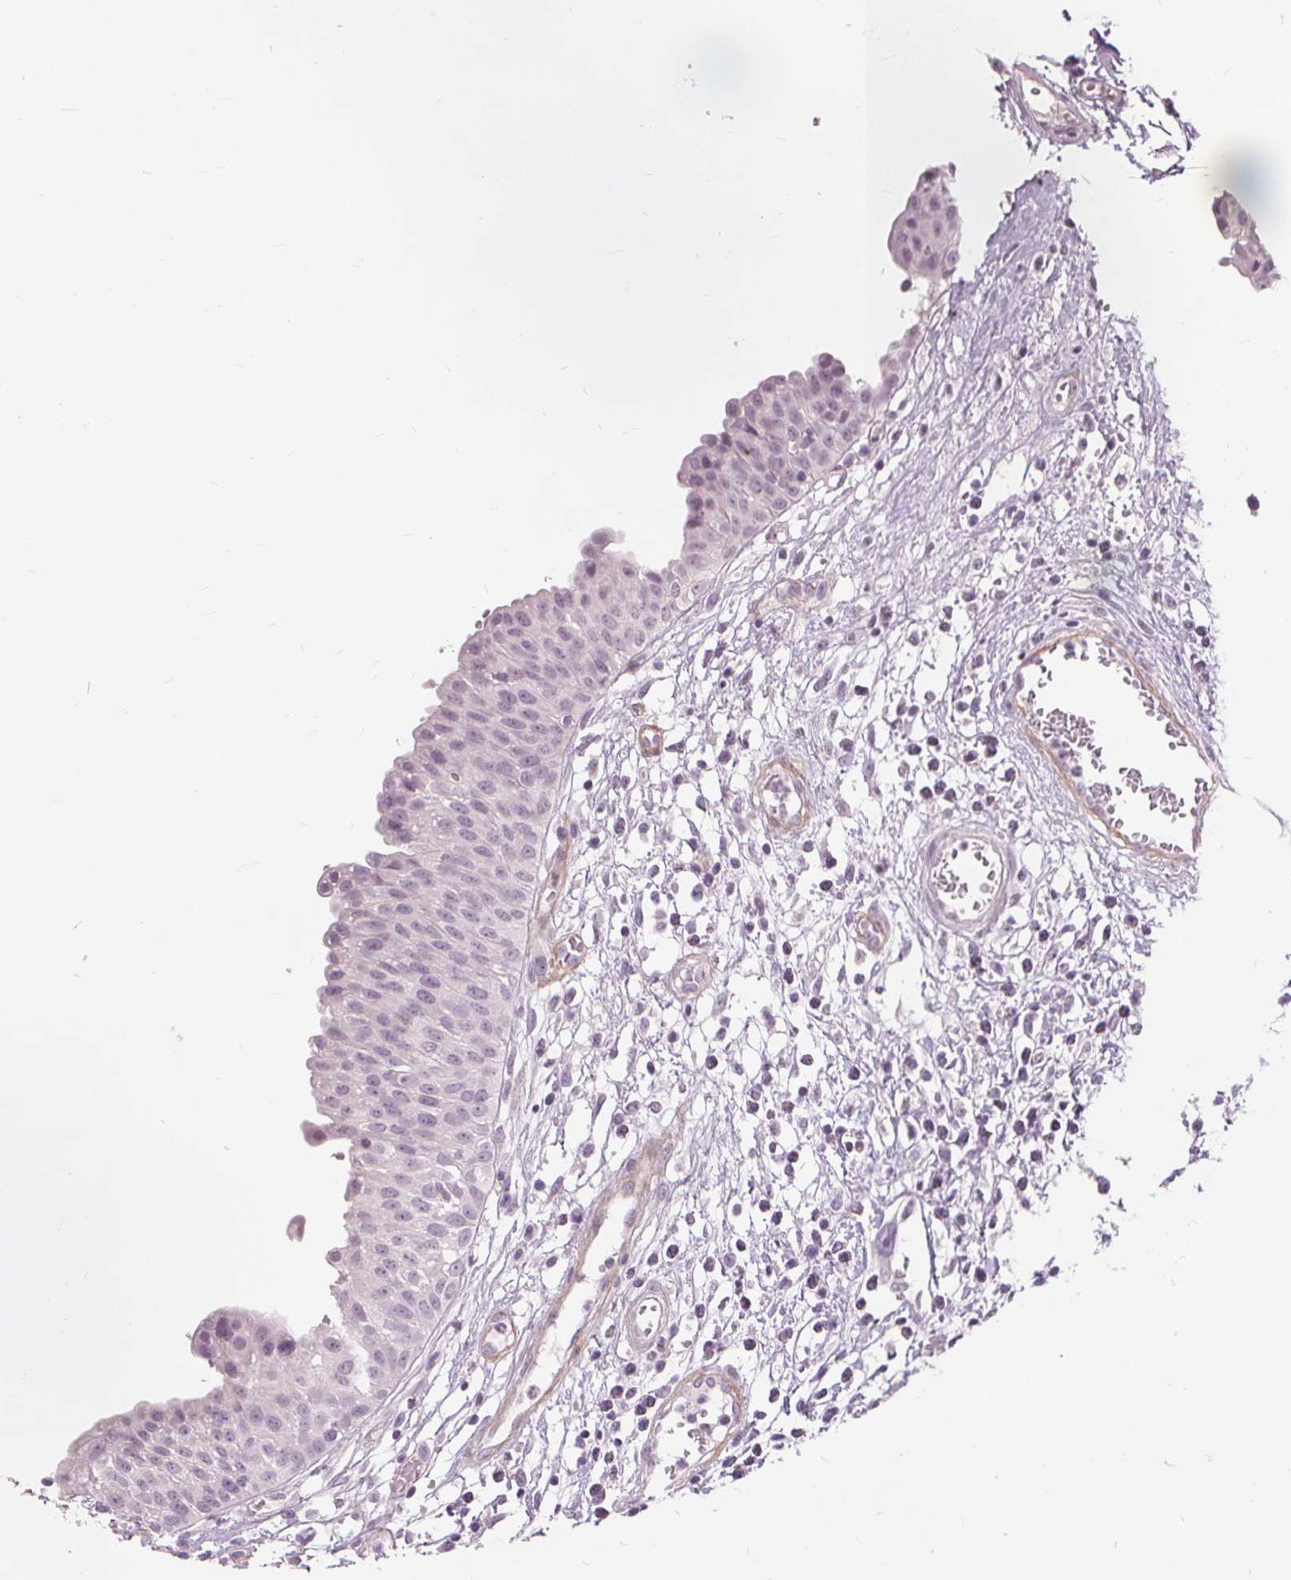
{"staining": {"intensity": "negative", "quantity": "none", "location": "none"}, "tissue": "urinary bladder", "cell_type": "Urothelial cells", "image_type": "normal", "snomed": [{"axis": "morphology", "description": "Normal tissue, NOS"}, {"axis": "topography", "description": "Urinary bladder"}], "caption": "Urinary bladder stained for a protein using immunohistochemistry (IHC) displays no staining urothelial cells.", "gene": "SFTPD", "patient": {"sex": "male", "age": 64}}